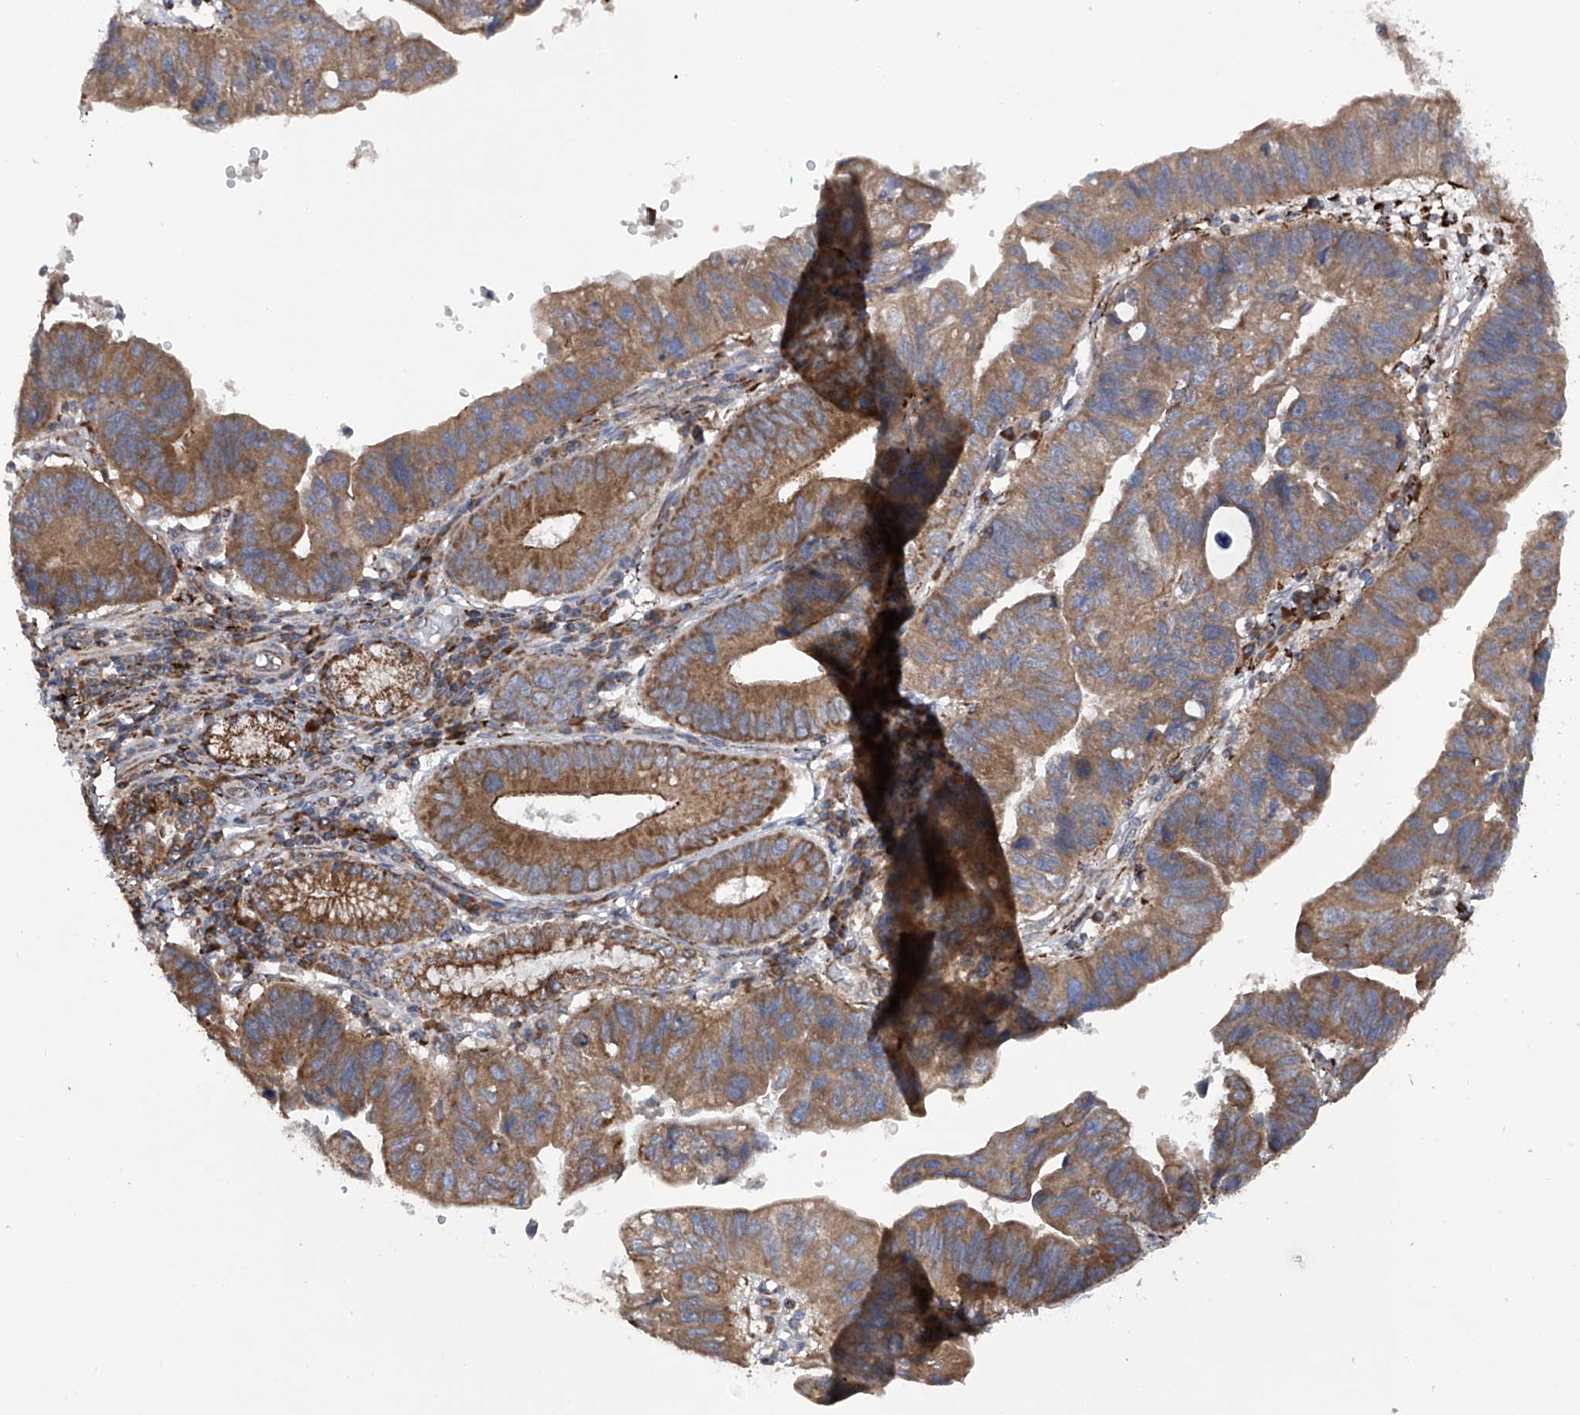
{"staining": {"intensity": "moderate", "quantity": ">75%", "location": "cytoplasmic/membranous"}, "tissue": "stomach cancer", "cell_type": "Tumor cells", "image_type": "cancer", "snomed": [{"axis": "morphology", "description": "Adenocarcinoma, NOS"}, {"axis": "topography", "description": "Stomach"}], "caption": "Tumor cells reveal medium levels of moderate cytoplasmic/membranous expression in about >75% of cells in stomach cancer (adenocarcinoma).", "gene": "ASCC3", "patient": {"sex": "male", "age": 59}}